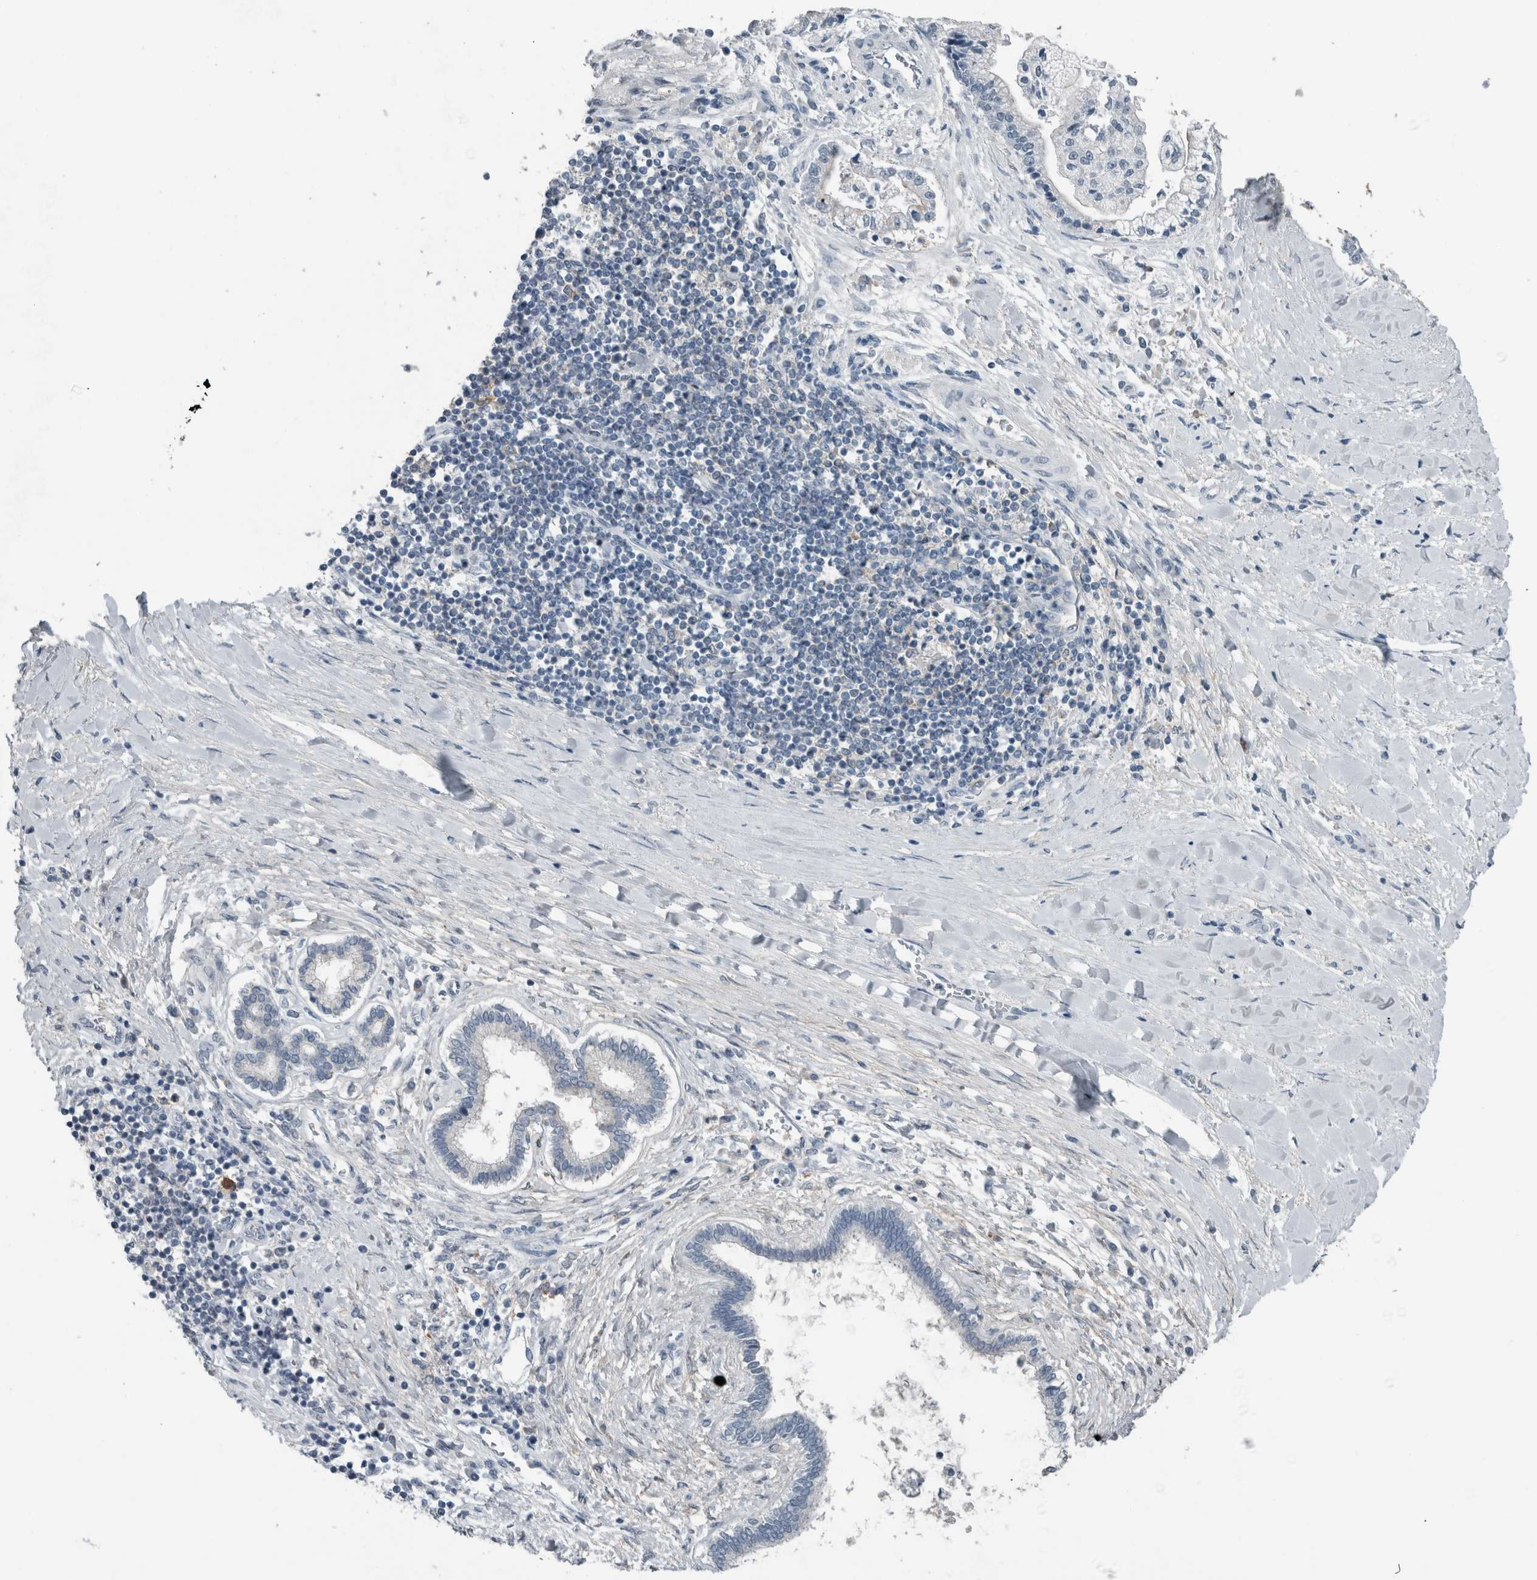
{"staining": {"intensity": "negative", "quantity": "none", "location": "none"}, "tissue": "liver cancer", "cell_type": "Tumor cells", "image_type": "cancer", "snomed": [{"axis": "morphology", "description": "Cholangiocarcinoma"}, {"axis": "topography", "description": "Liver"}], "caption": "High magnification brightfield microscopy of cholangiocarcinoma (liver) stained with DAB (brown) and counterstained with hematoxylin (blue): tumor cells show no significant staining.", "gene": "ACSF2", "patient": {"sex": "male", "age": 50}}